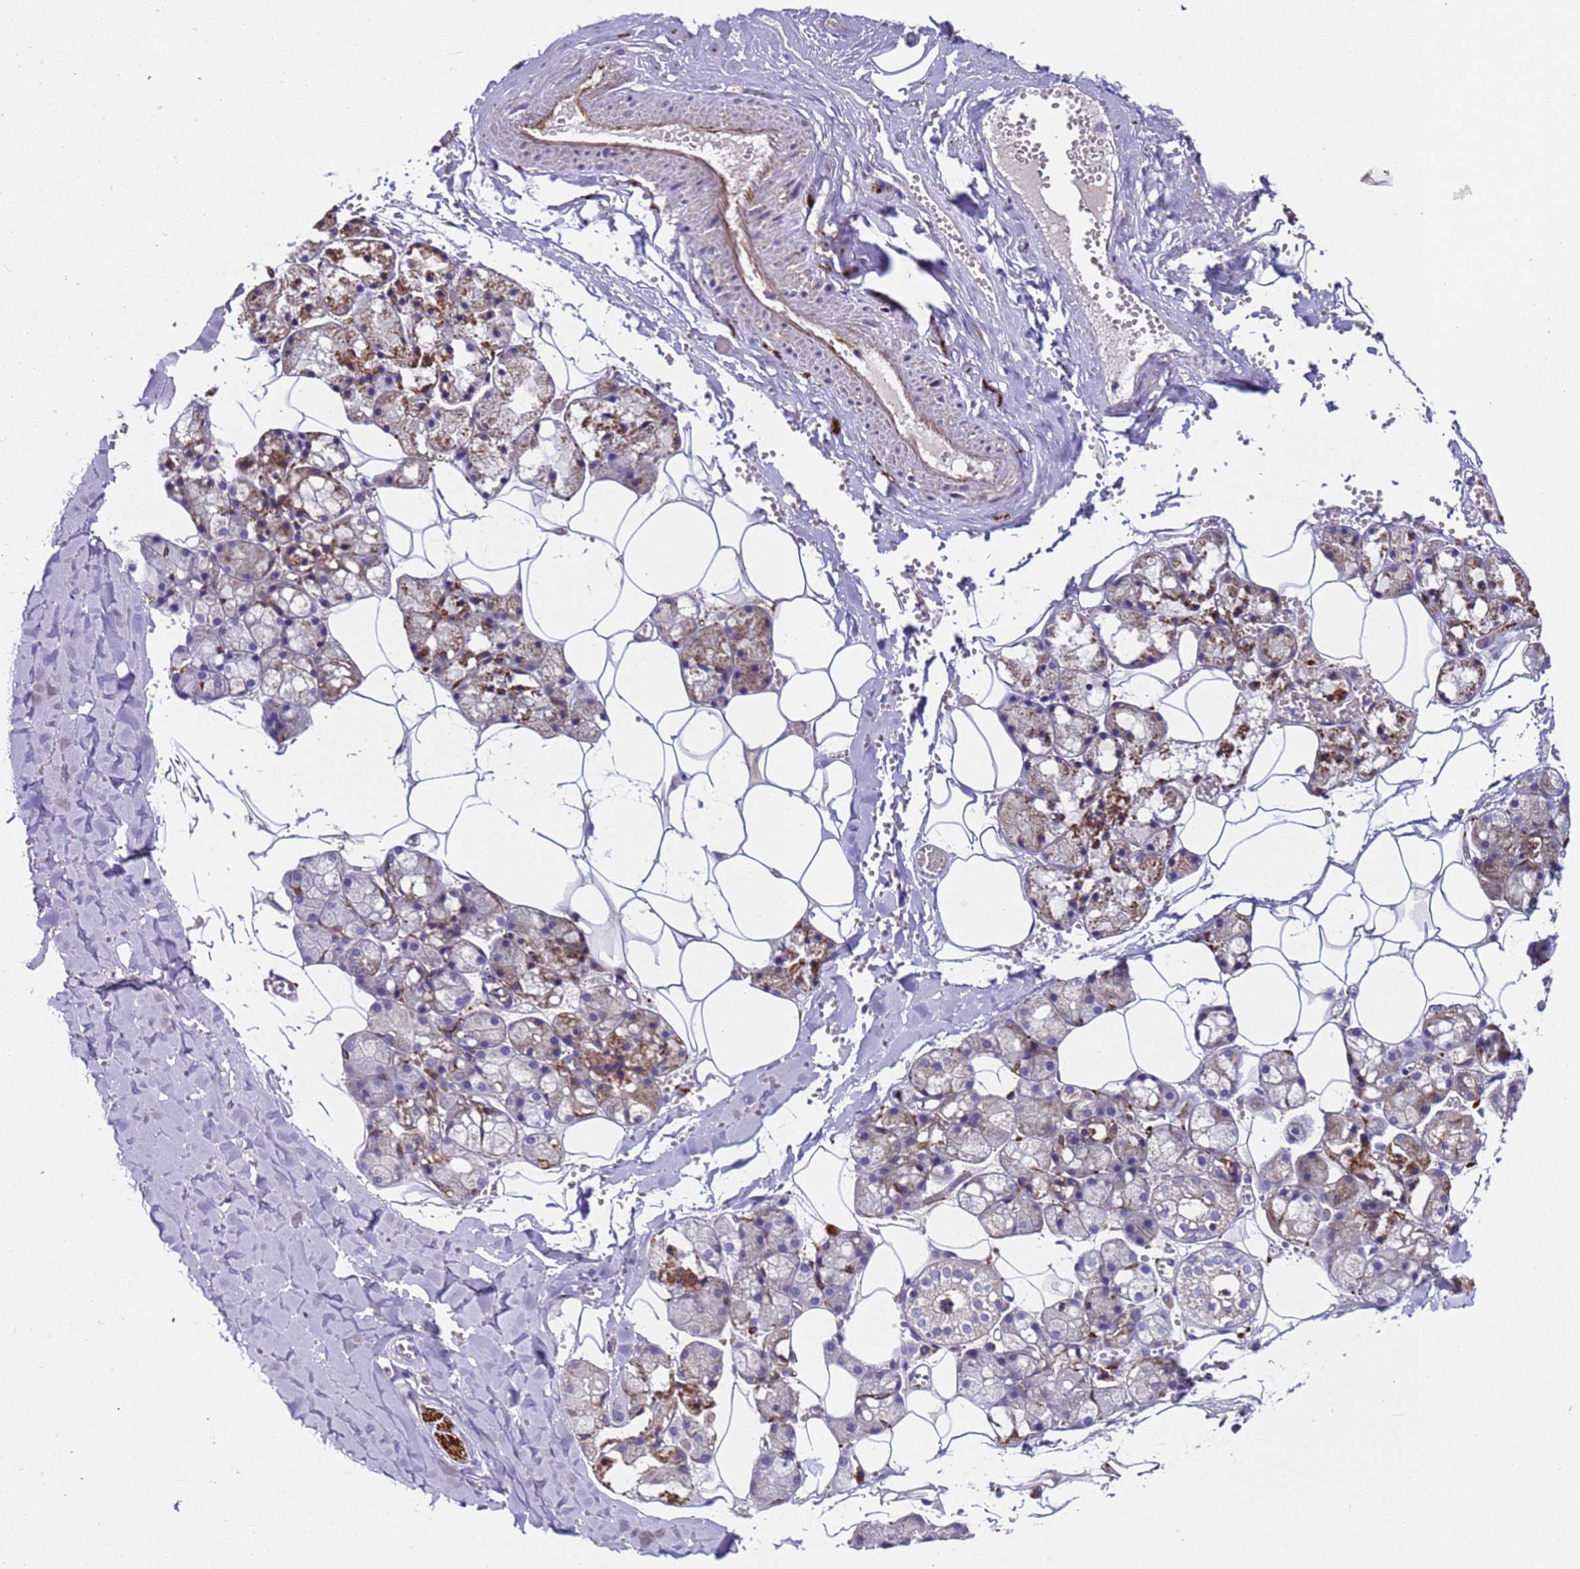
{"staining": {"intensity": "moderate", "quantity": "25%-75%", "location": "cytoplasmic/membranous"}, "tissue": "salivary gland", "cell_type": "Glandular cells", "image_type": "normal", "snomed": [{"axis": "morphology", "description": "Normal tissue, NOS"}, {"axis": "topography", "description": "Salivary gland"}], "caption": "DAB immunohistochemical staining of benign salivary gland shows moderate cytoplasmic/membranous protein expression in about 25%-75% of glandular cells.", "gene": "PAQR7", "patient": {"sex": "male", "age": 62}}